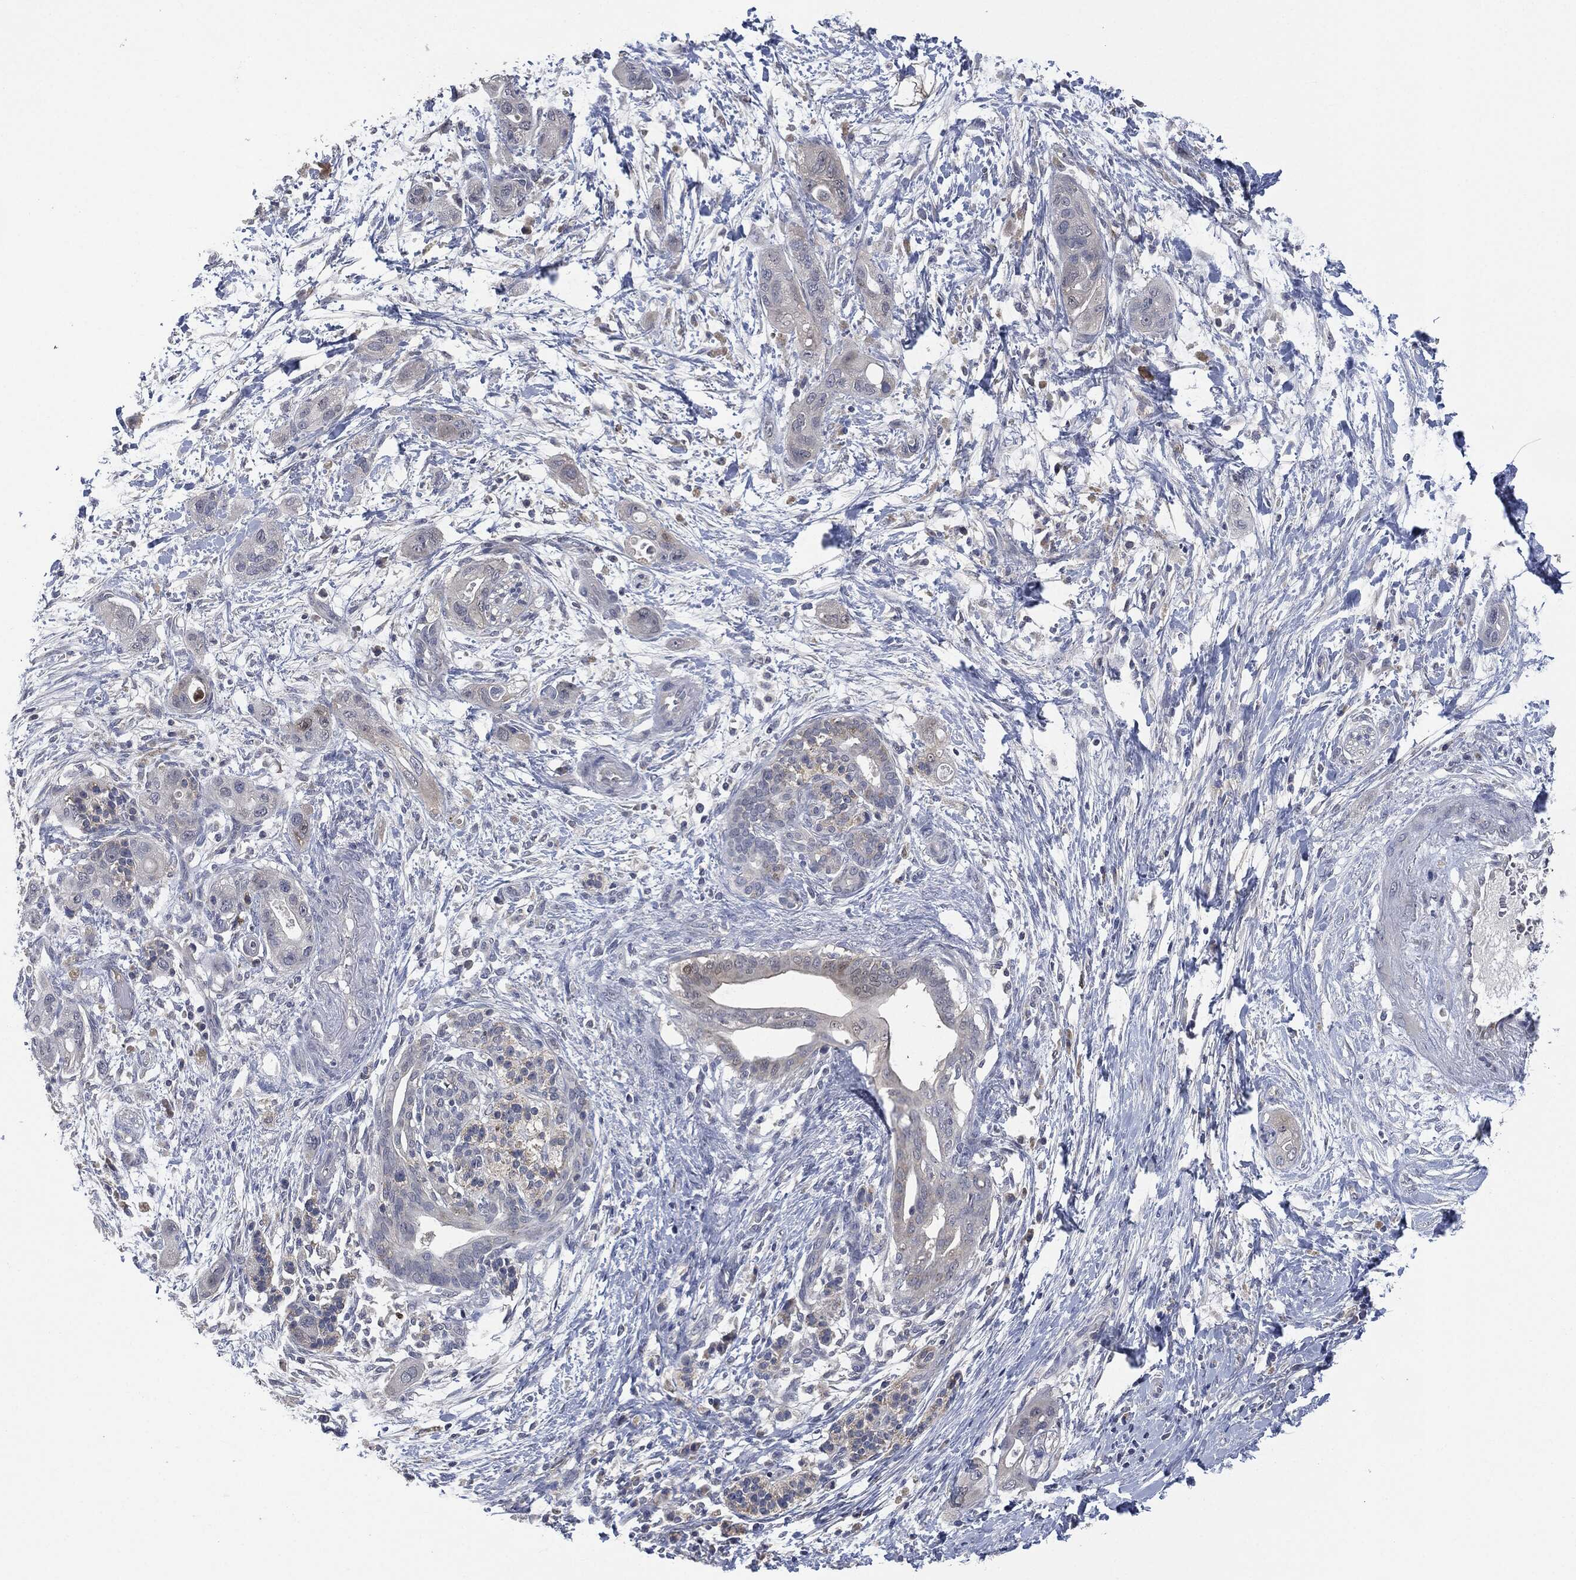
{"staining": {"intensity": "moderate", "quantity": "<25%", "location": "cytoplasmic/membranous"}, "tissue": "pancreatic cancer", "cell_type": "Tumor cells", "image_type": "cancer", "snomed": [{"axis": "morphology", "description": "Adenocarcinoma, NOS"}, {"axis": "topography", "description": "Pancreas"}], "caption": "Pancreatic adenocarcinoma stained for a protein (brown) displays moderate cytoplasmic/membranous positive staining in approximately <25% of tumor cells.", "gene": "IL1RN", "patient": {"sex": "male", "age": 44}}